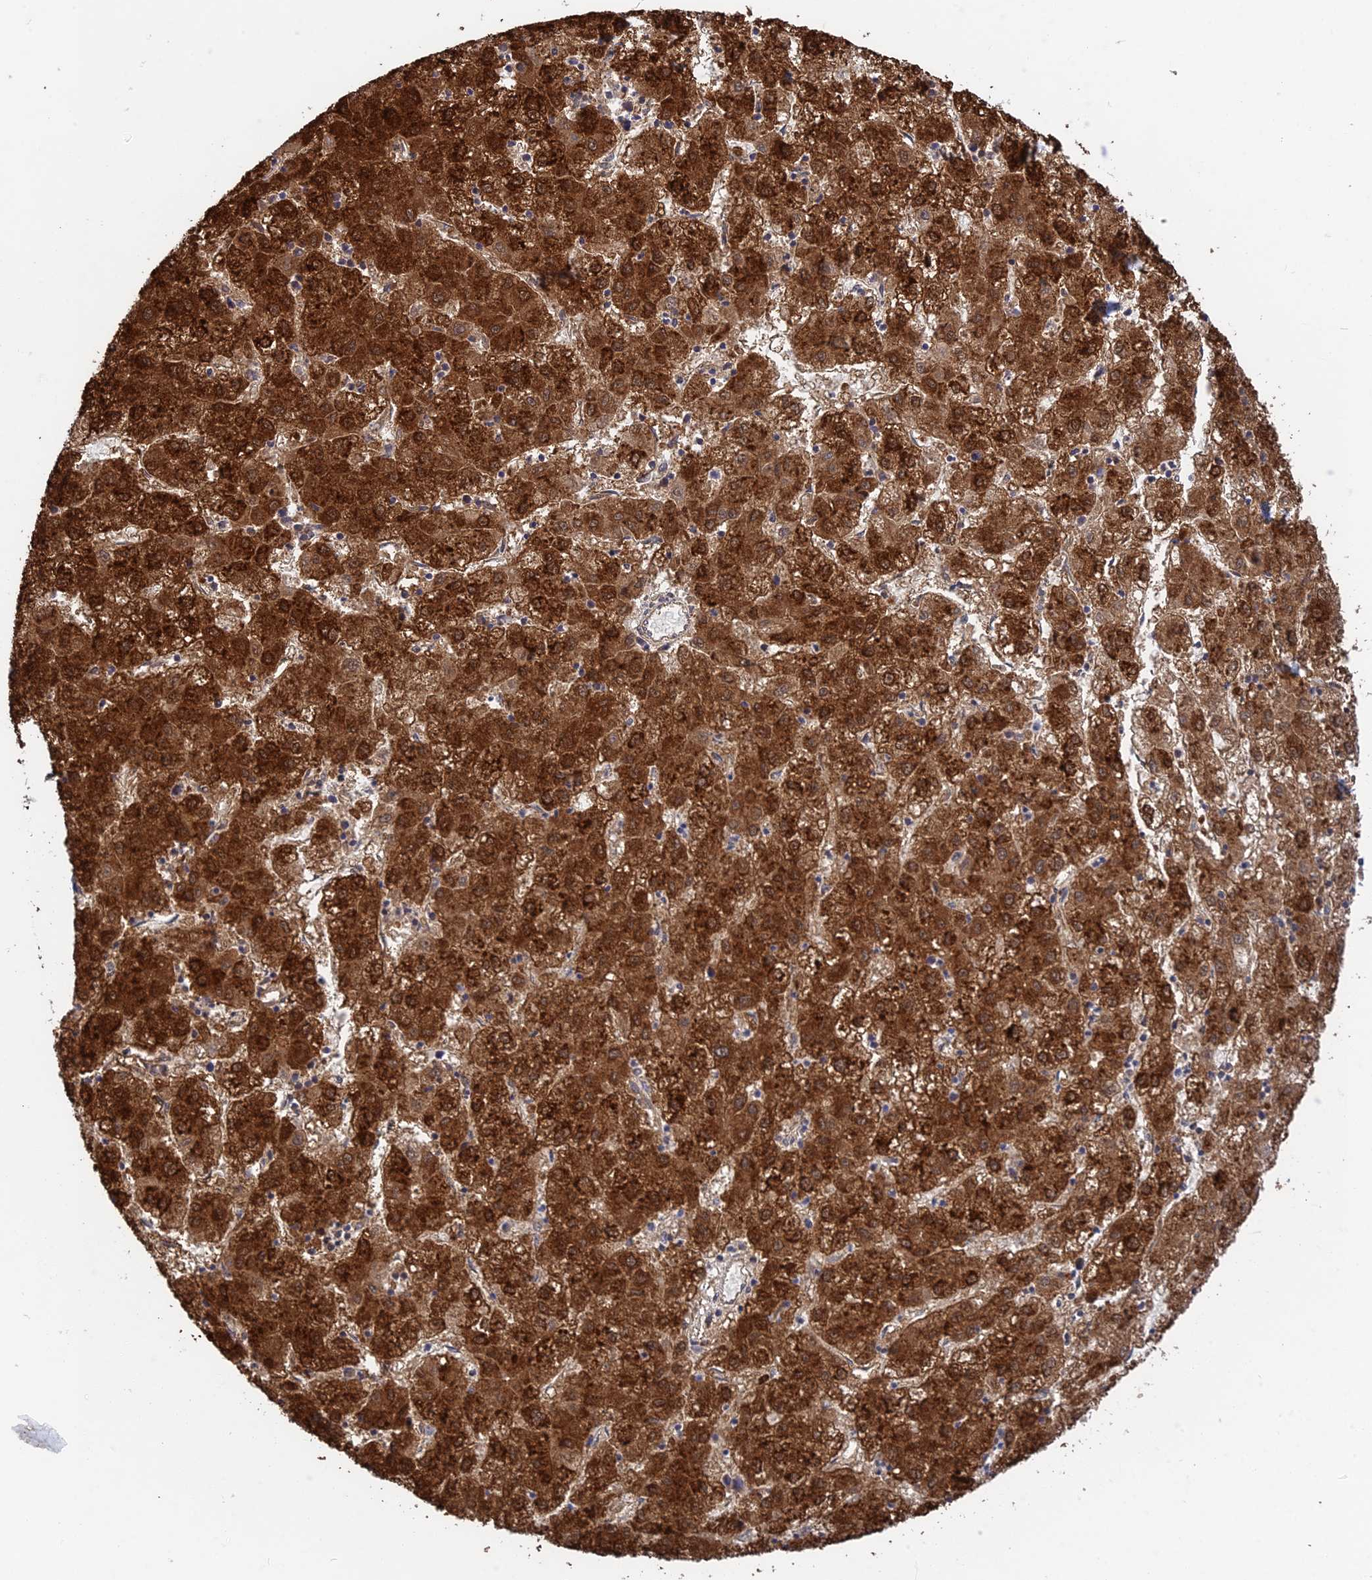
{"staining": {"intensity": "strong", "quantity": ">75%", "location": "cytoplasmic/membranous,nuclear"}, "tissue": "liver cancer", "cell_type": "Tumor cells", "image_type": "cancer", "snomed": [{"axis": "morphology", "description": "Carcinoma, Hepatocellular, NOS"}, {"axis": "topography", "description": "Liver"}], "caption": "Immunohistochemical staining of human liver cancer shows high levels of strong cytoplasmic/membranous and nuclear staining in about >75% of tumor cells. Immunohistochemistry stains the protein in brown and the nuclei are stained blue.", "gene": "INCA1", "patient": {"sex": "male", "age": 72}}